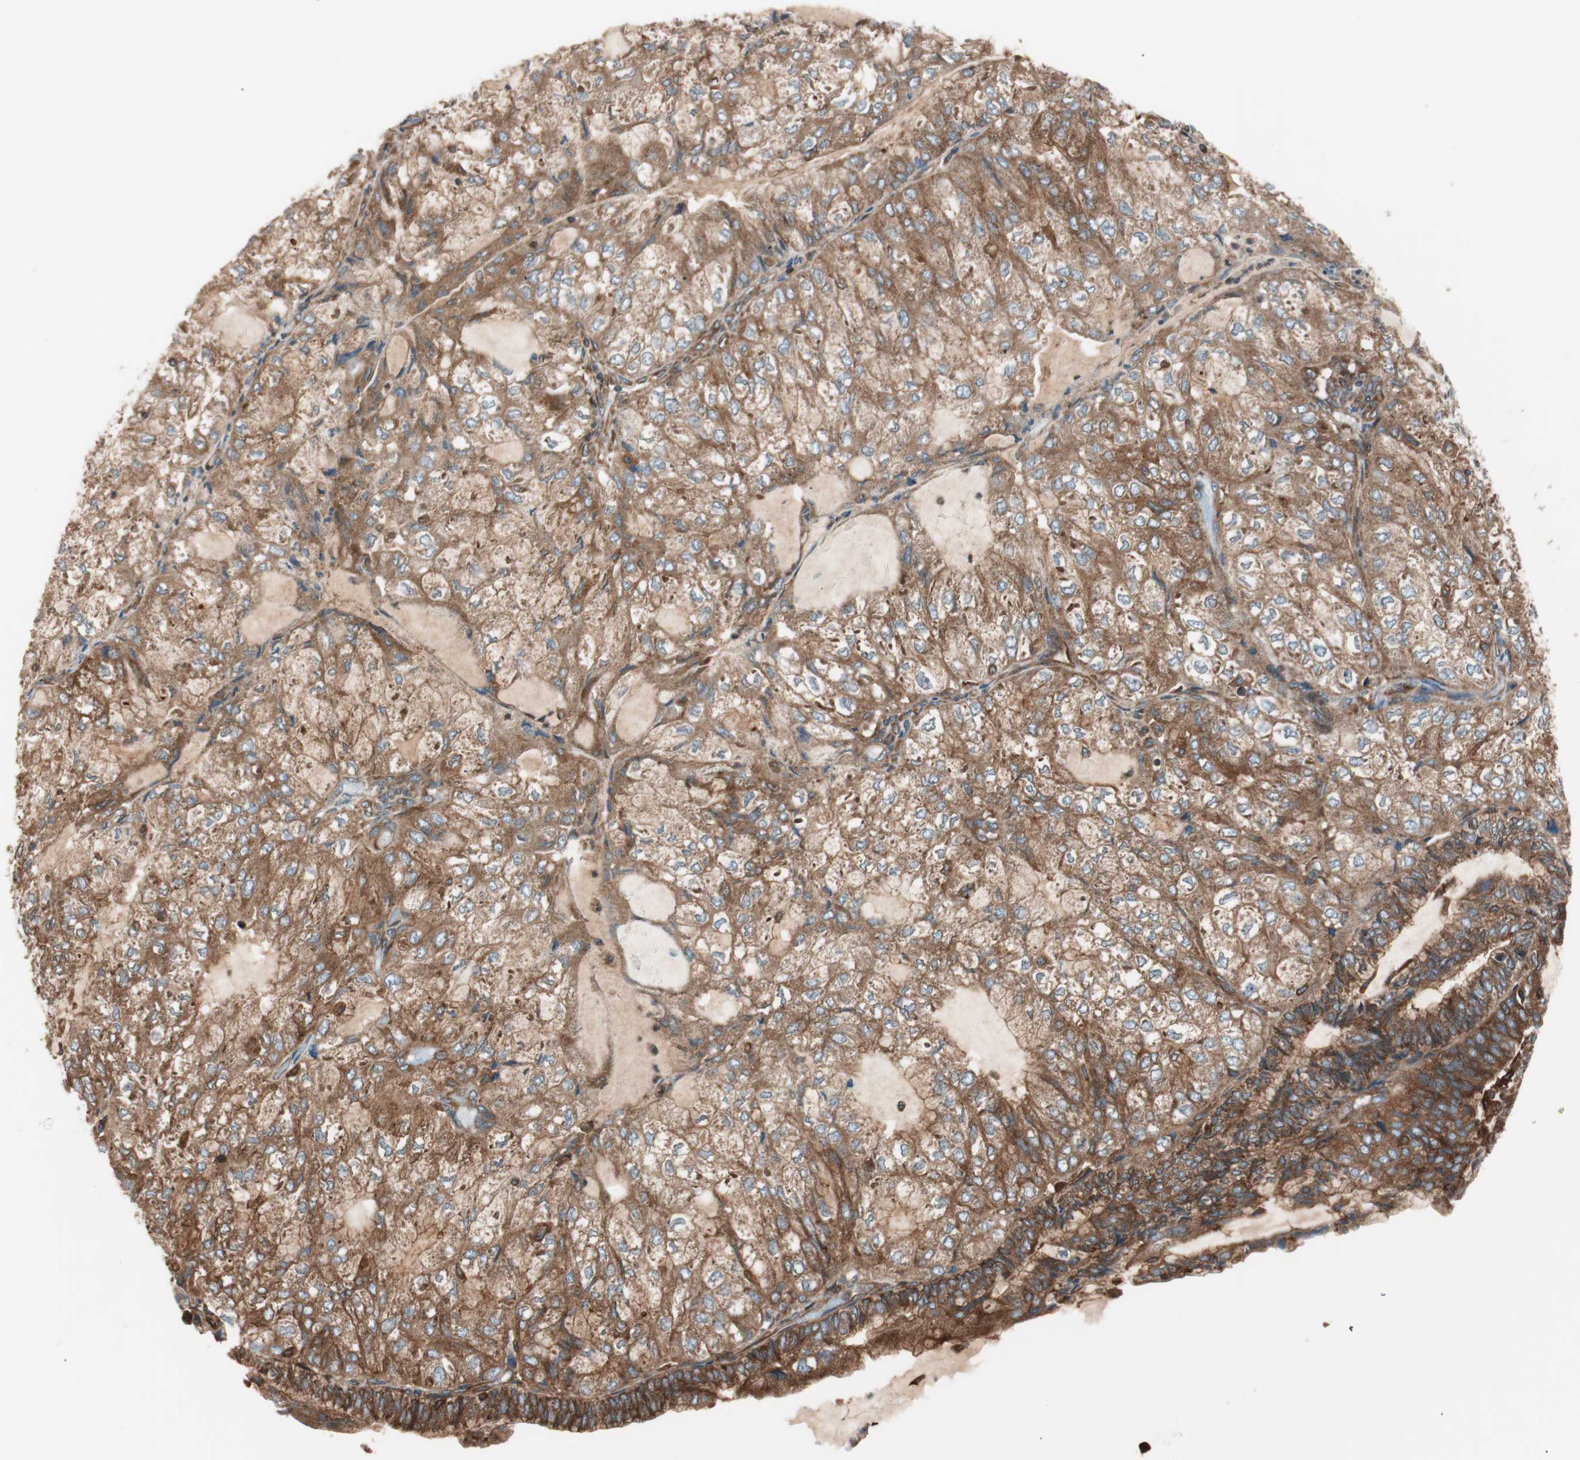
{"staining": {"intensity": "strong", "quantity": ">75%", "location": "cytoplasmic/membranous"}, "tissue": "endometrial cancer", "cell_type": "Tumor cells", "image_type": "cancer", "snomed": [{"axis": "morphology", "description": "Adenocarcinoma, NOS"}, {"axis": "topography", "description": "Endometrium"}], "caption": "A brown stain highlights strong cytoplasmic/membranous positivity of a protein in human endometrial cancer (adenocarcinoma) tumor cells.", "gene": "RAB5A", "patient": {"sex": "female", "age": 81}}